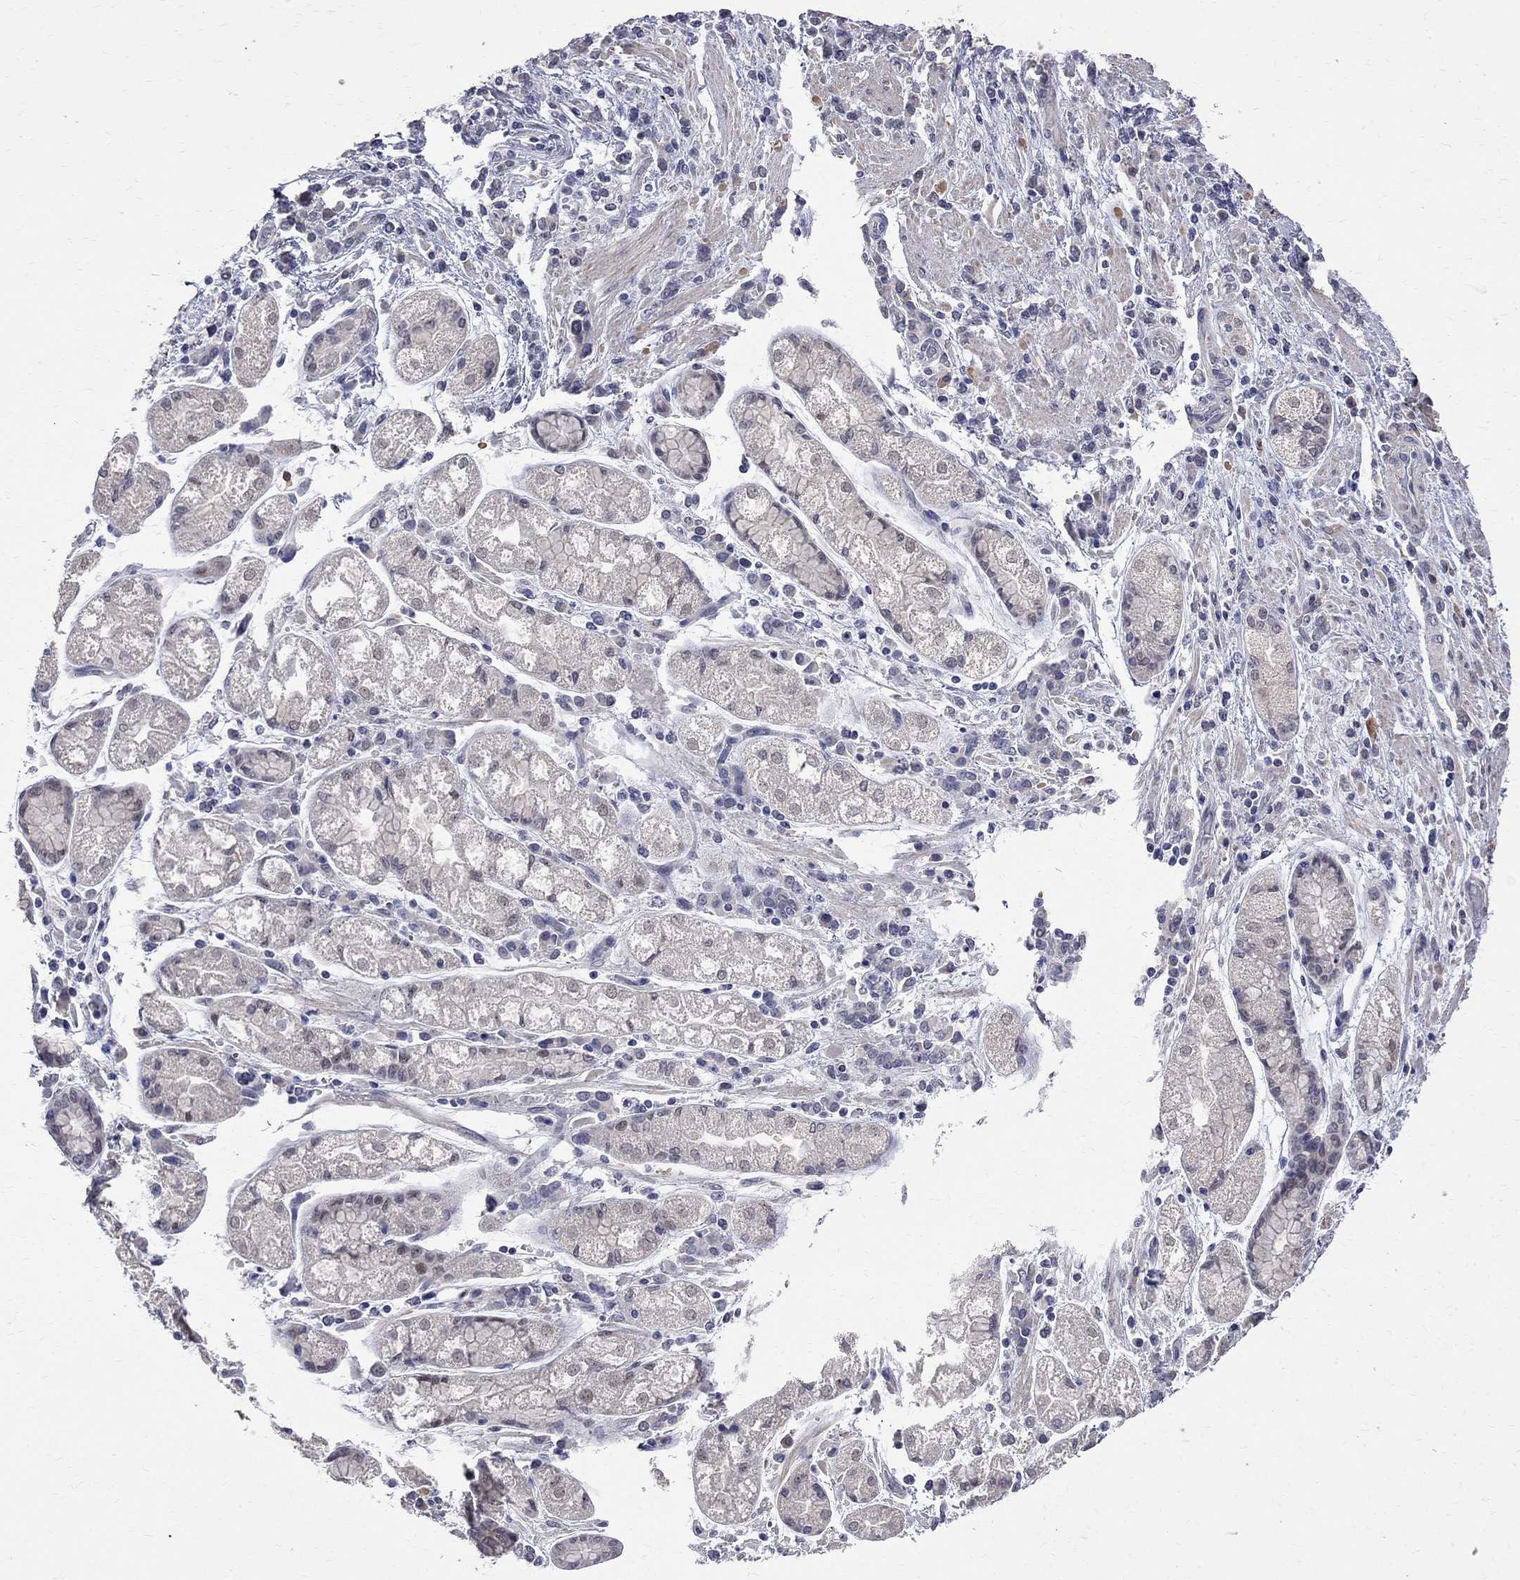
{"staining": {"intensity": "negative", "quantity": "none", "location": "none"}, "tissue": "stomach cancer", "cell_type": "Tumor cells", "image_type": "cancer", "snomed": [{"axis": "morphology", "description": "Adenocarcinoma, NOS"}, {"axis": "topography", "description": "Stomach"}], "caption": "This is an immunohistochemistry (IHC) micrograph of human adenocarcinoma (stomach). There is no expression in tumor cells.", "gene": "CKAP2", "patient": {"sex": "female", "age": 57}}